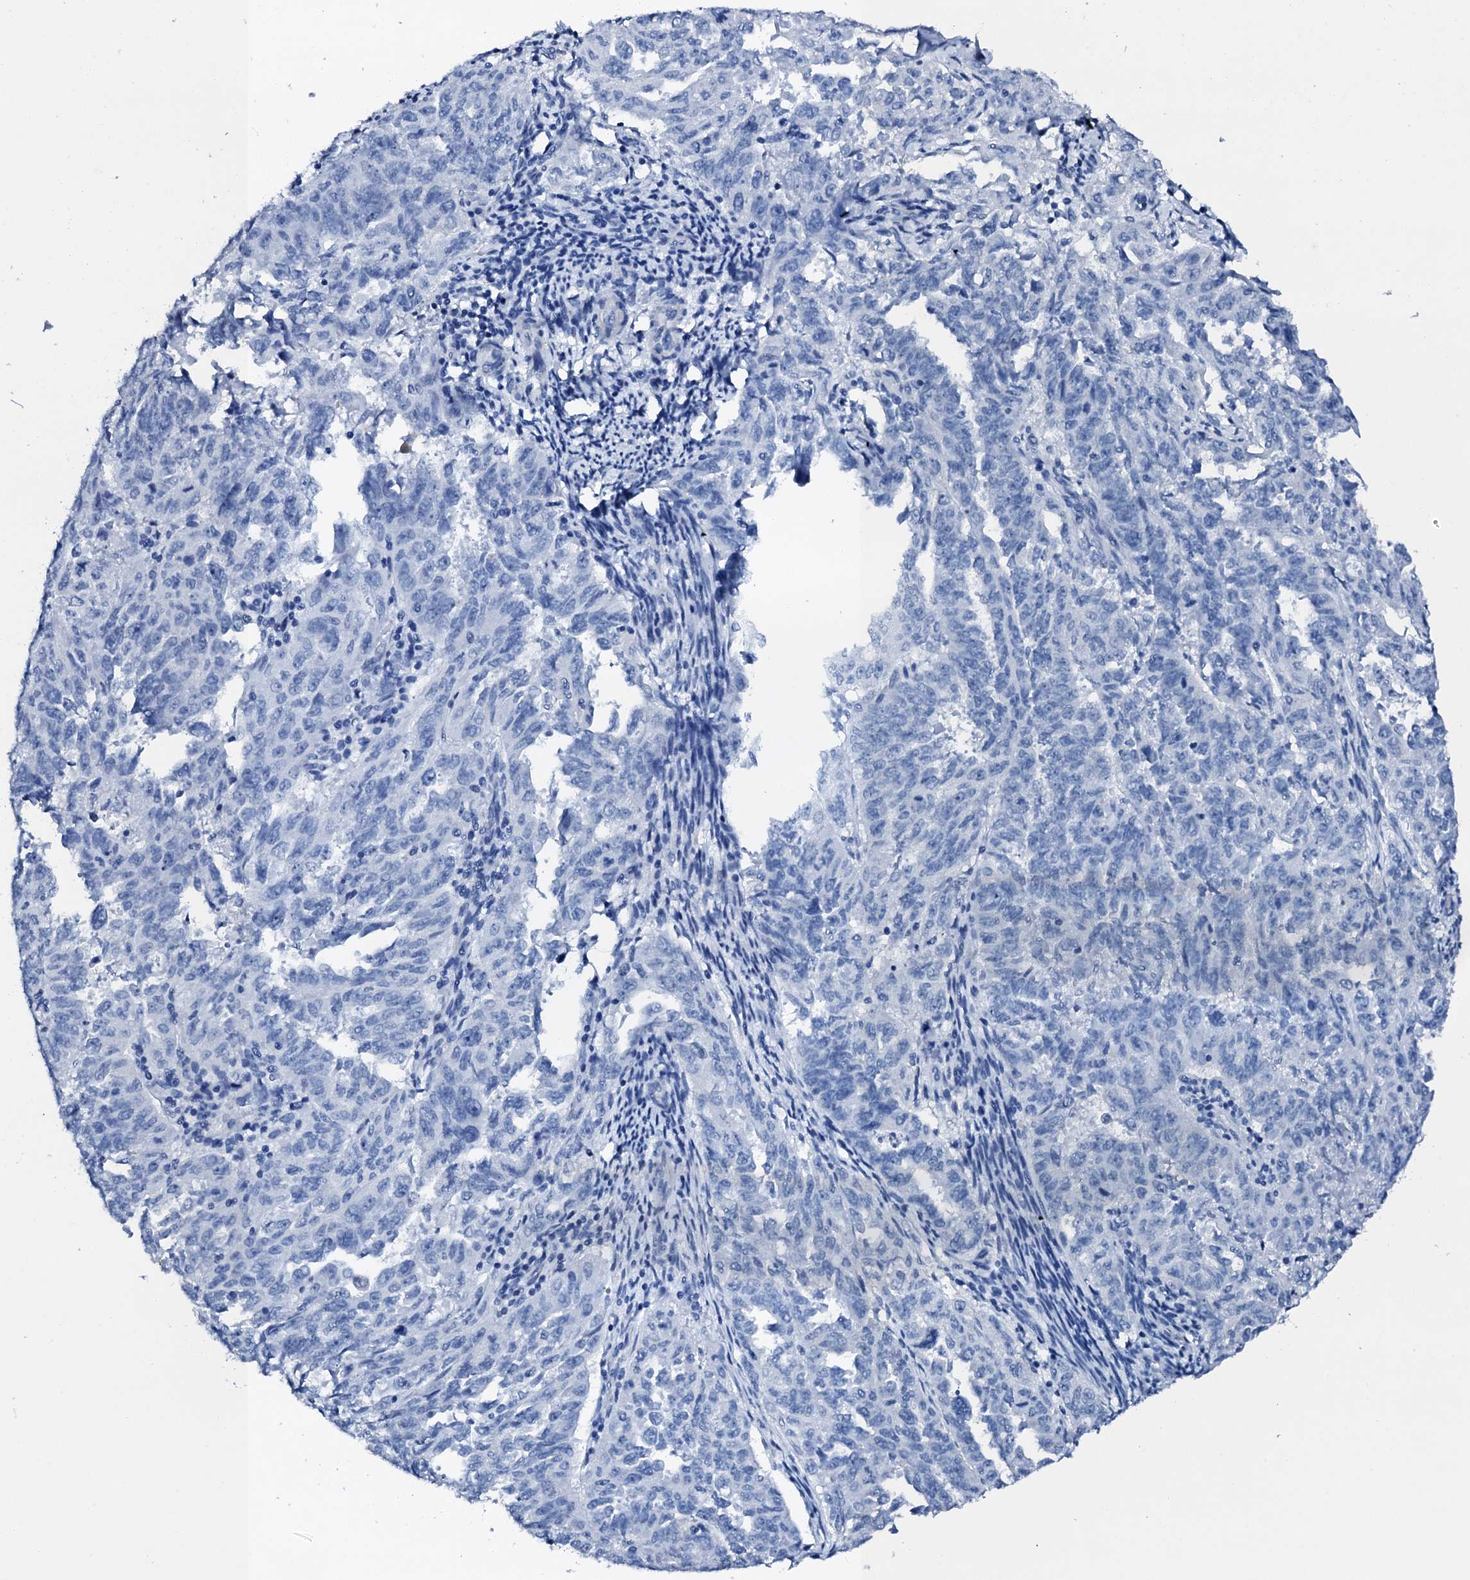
{"staining": {"intensity": "negative", "quantity": "none", "location": "none"}, "tissue": "endometrial cancer", "cell_type": "Tumor cells", "image_type": "cancer", "snomed": [{"axis": "morphology", "description": "Adenocarcinoma, NOS"}, {"axis": "topography", "description": "Endometrium"}], "caption": "Endometrial cancer was stained to show a protein in brown. There is no significant expression in tumor cells.", "gene": "PTH", "patient": {"sex": "female", "age": 65}}